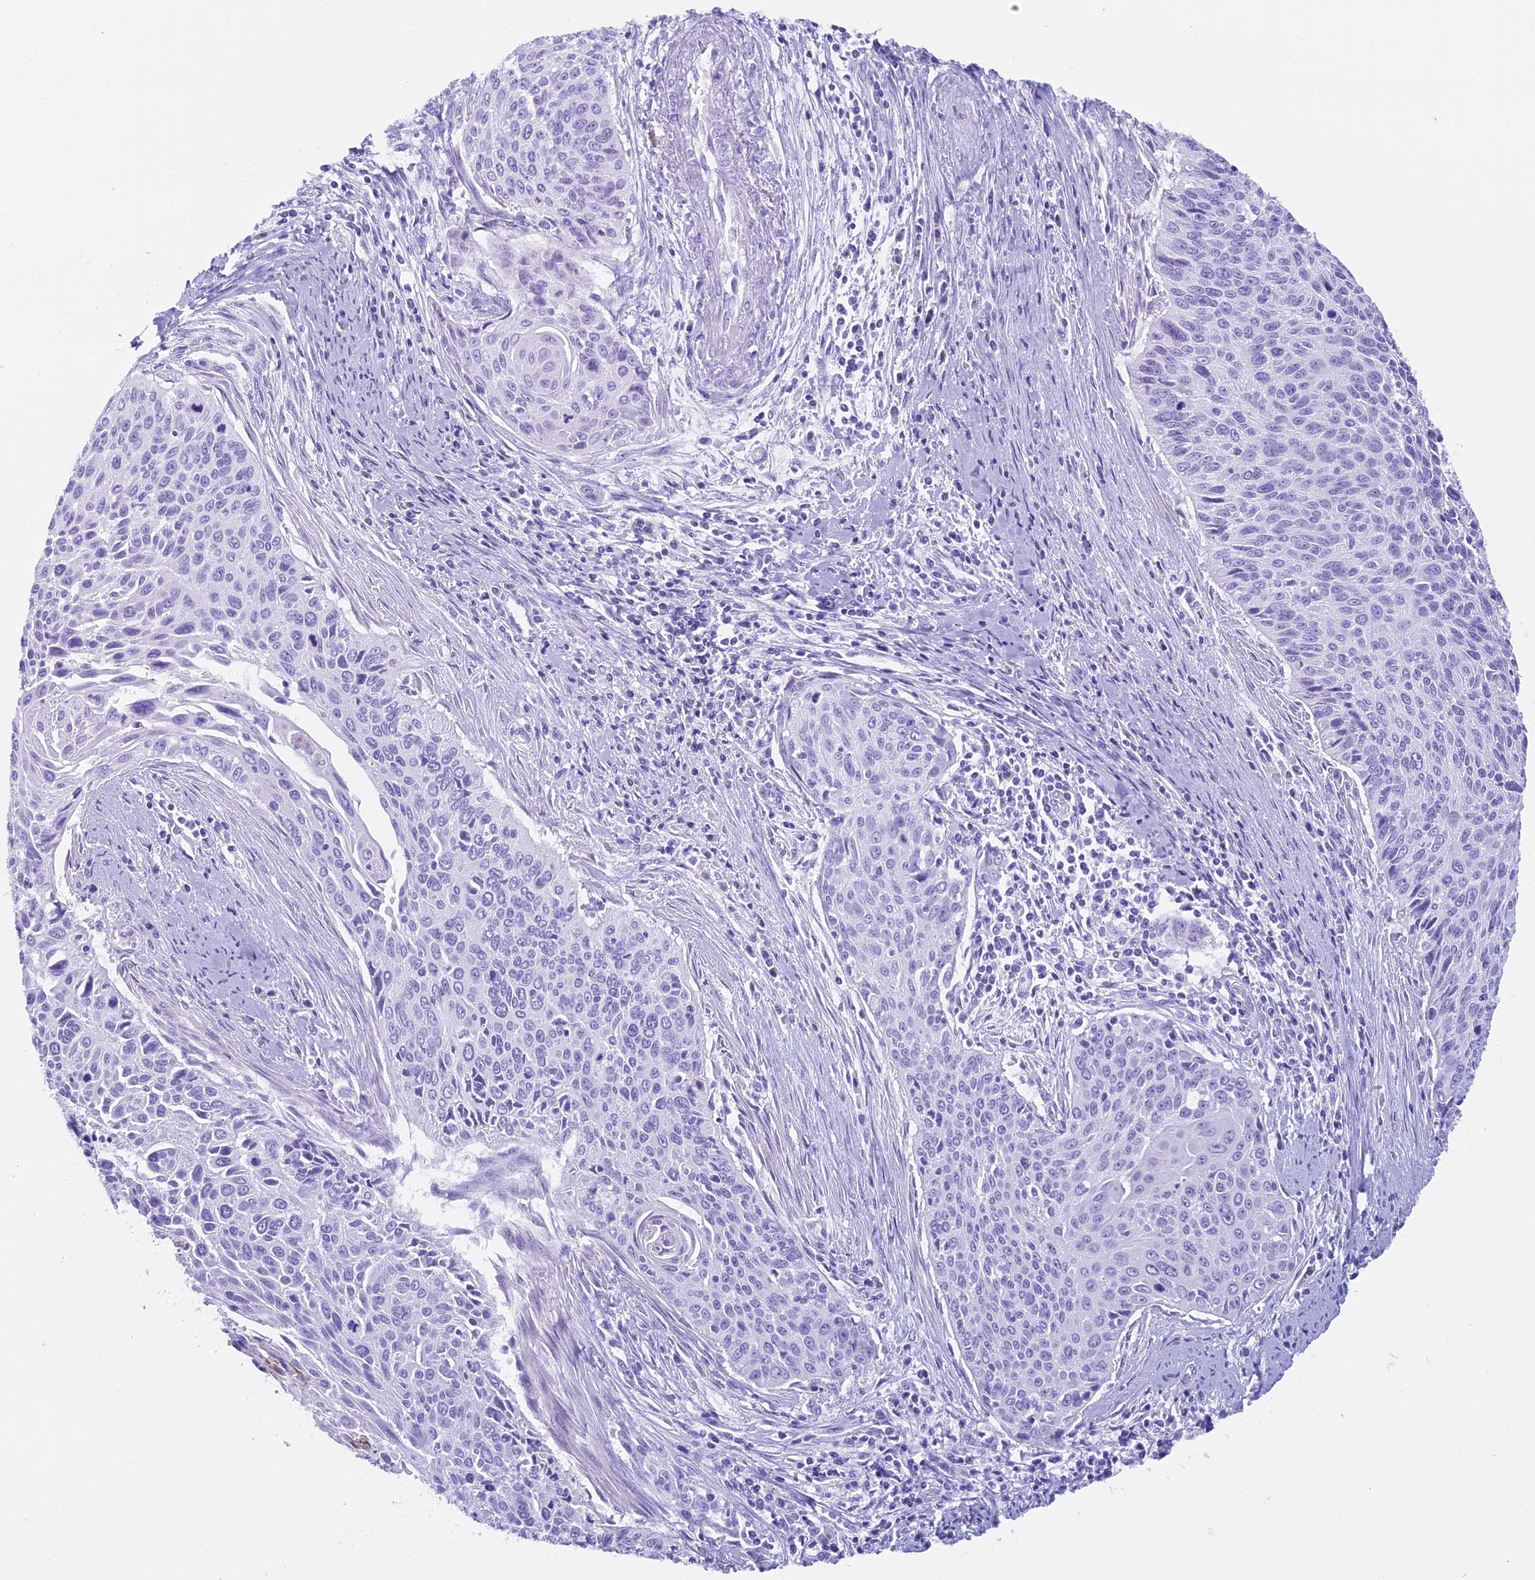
{"staining": {"intensity": "negative", "quantity": "none", "location": "none"}, "tissue": "cervical cancer", "cell_type": "Tumor cells", "image_type": "cancer", "snomed": [{"axis": "morphology", "description": "Squamous cell carcinoma, NOS"}, {"axis": "topography", "description": "Cervix"}], "caption": "Micrograph shows no significant protein expression in tumor cells of squamous cell carcinoma (cervical).", "gene": "ZNF563", "patient": {"sex": "female", "age": 55}}